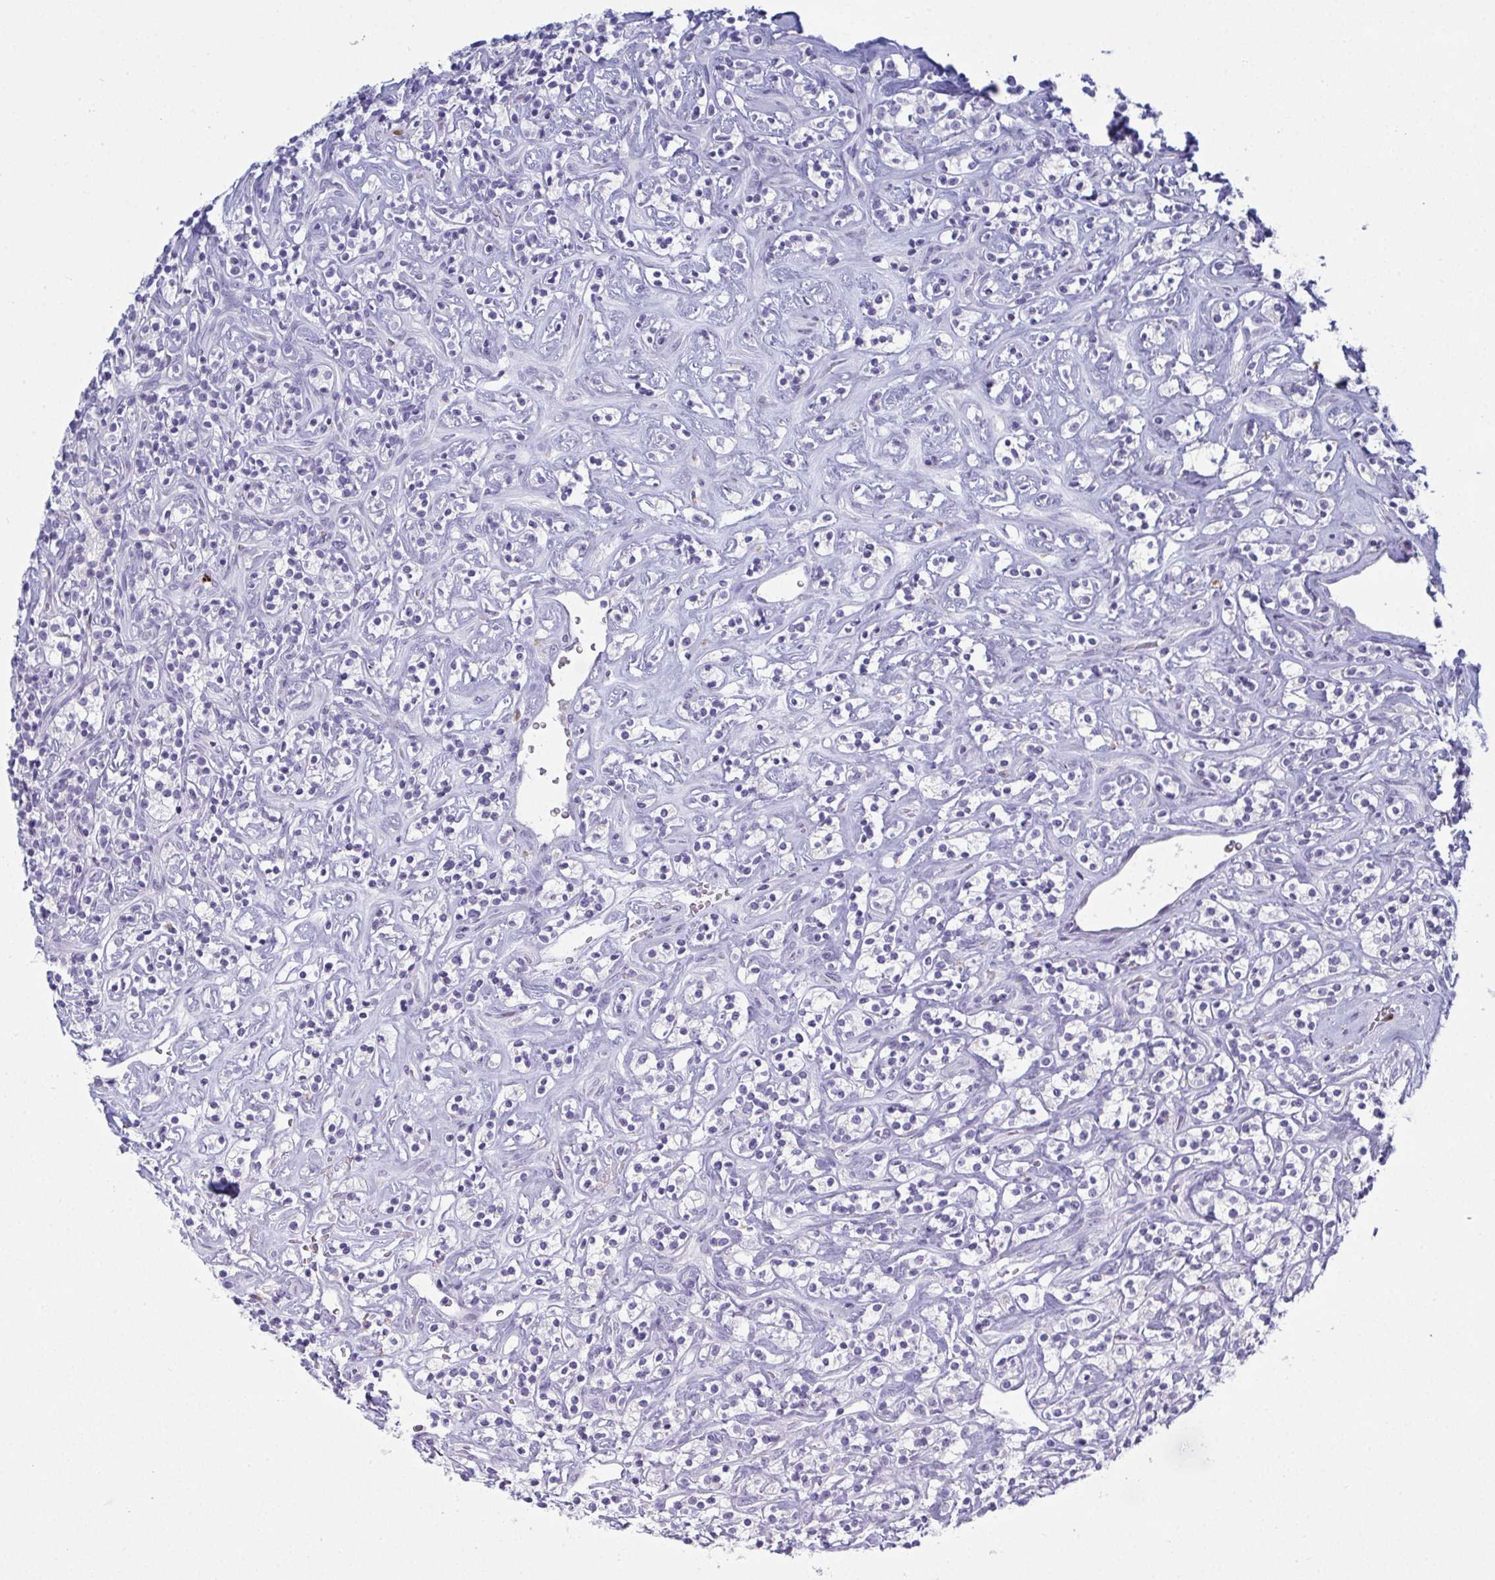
{"staining": {"intensity": "negative", "quantity": "none", "location": "none"}, "tissue": "renal cancer", "cell_type": "Tumor cells", "image_type": "cancer", "snomed": [{"axis": "morphology", "description": "Adenocarcinoma, NOS"}, {"axis": "topography", "description": "Kidney"}], "caption": "Tumor cells are negative for protein expression in human renal cancer (adenocarcinoma).", "gene": "SERPINB10", "patient": {"sex": "male", "age": 77}}